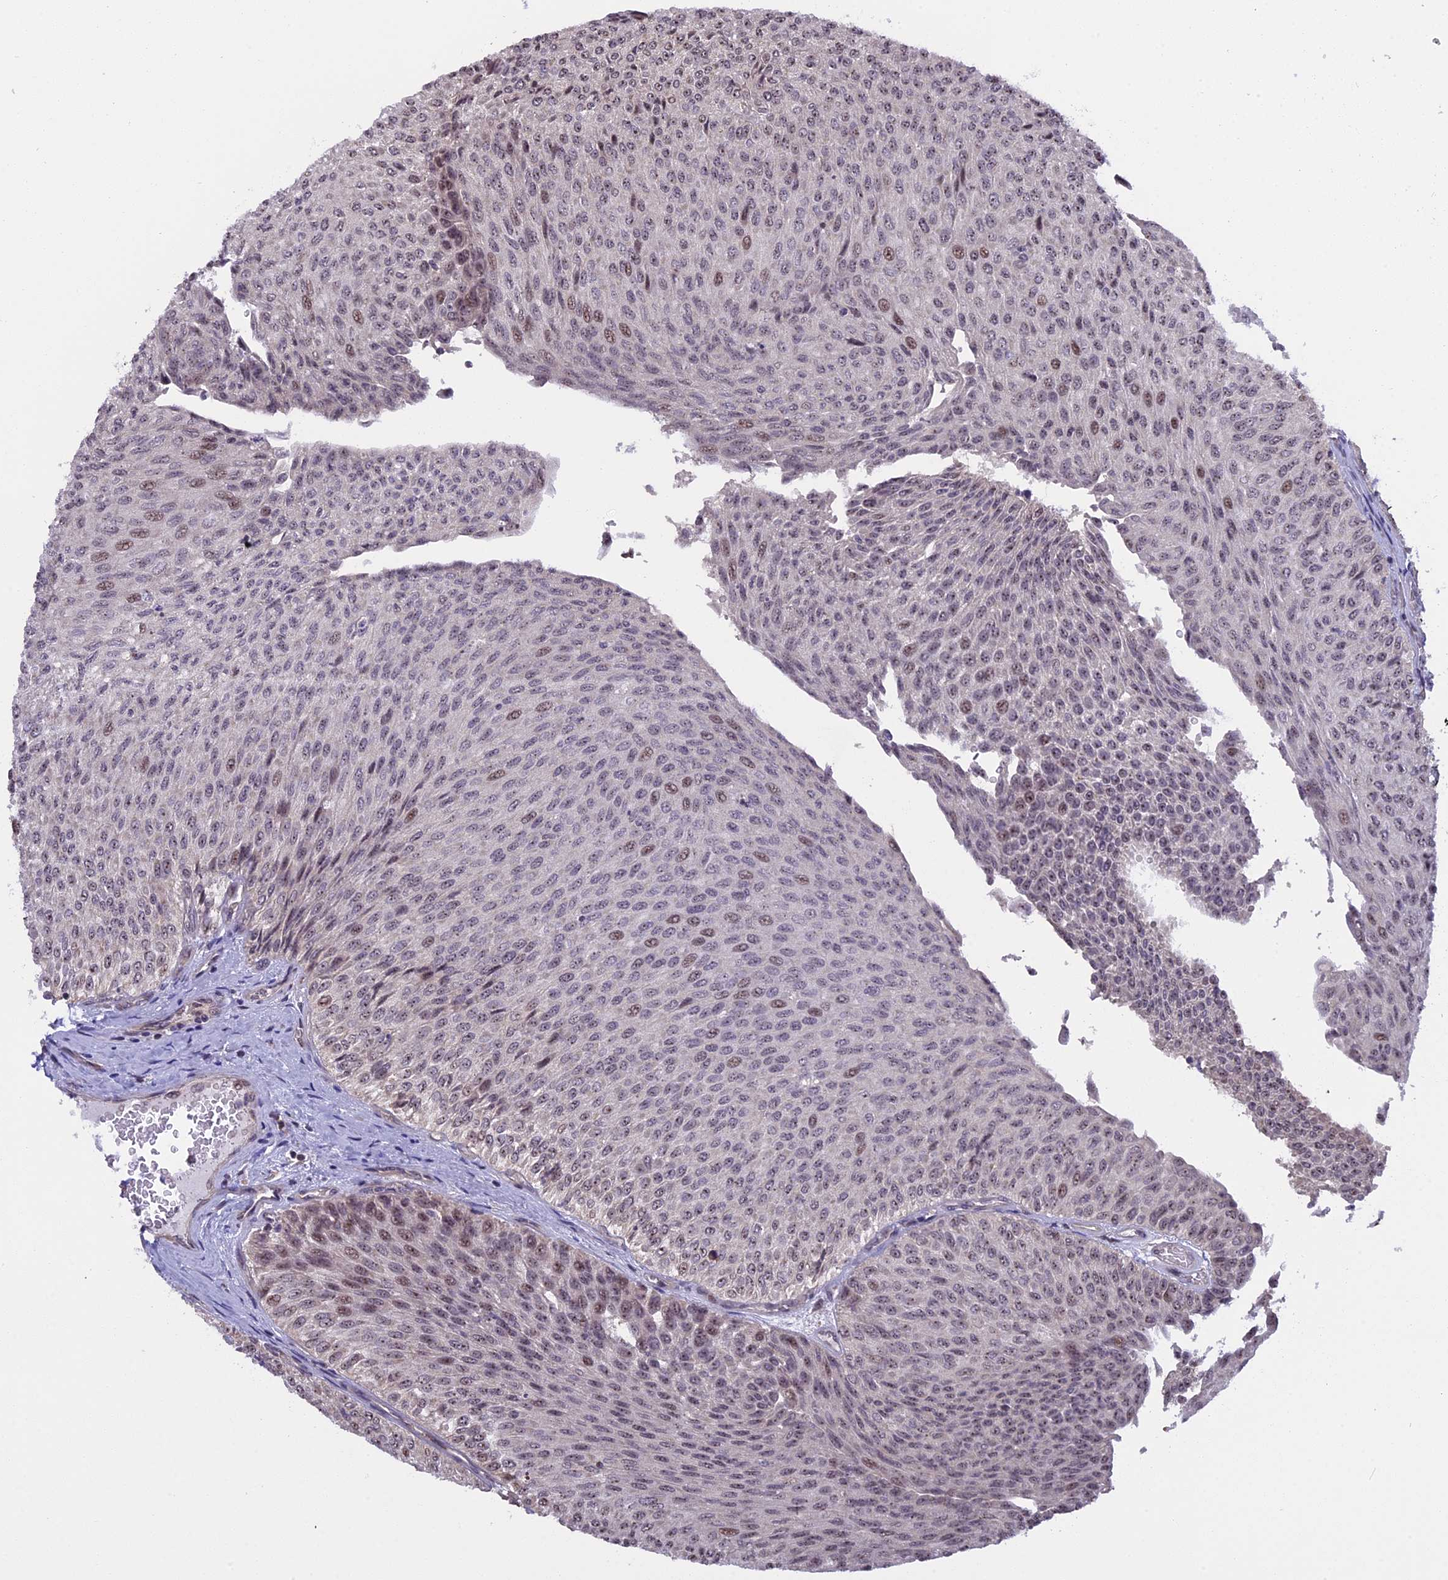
{"staining": {"intensity": "weak", "quantity": "25%-75%", "location": "nuclear"}, "tissue": "urothelial cancer", "cell_type": "Tumor cells", "image_type": "cancer", "snomed": [{"axis": "morphology", "description": "Urothelial carcinoma, Low grade"}, {"axis": "topography", "description": "Urinary bladder"}], "caption": "A low amount of weak nuclear positivity is present in about 25%-75% of tumor cells in urothelial carcinoma (low-grade) tissue.", "gene": "MGA", "patient": {"sex": "male", "age": 78}}